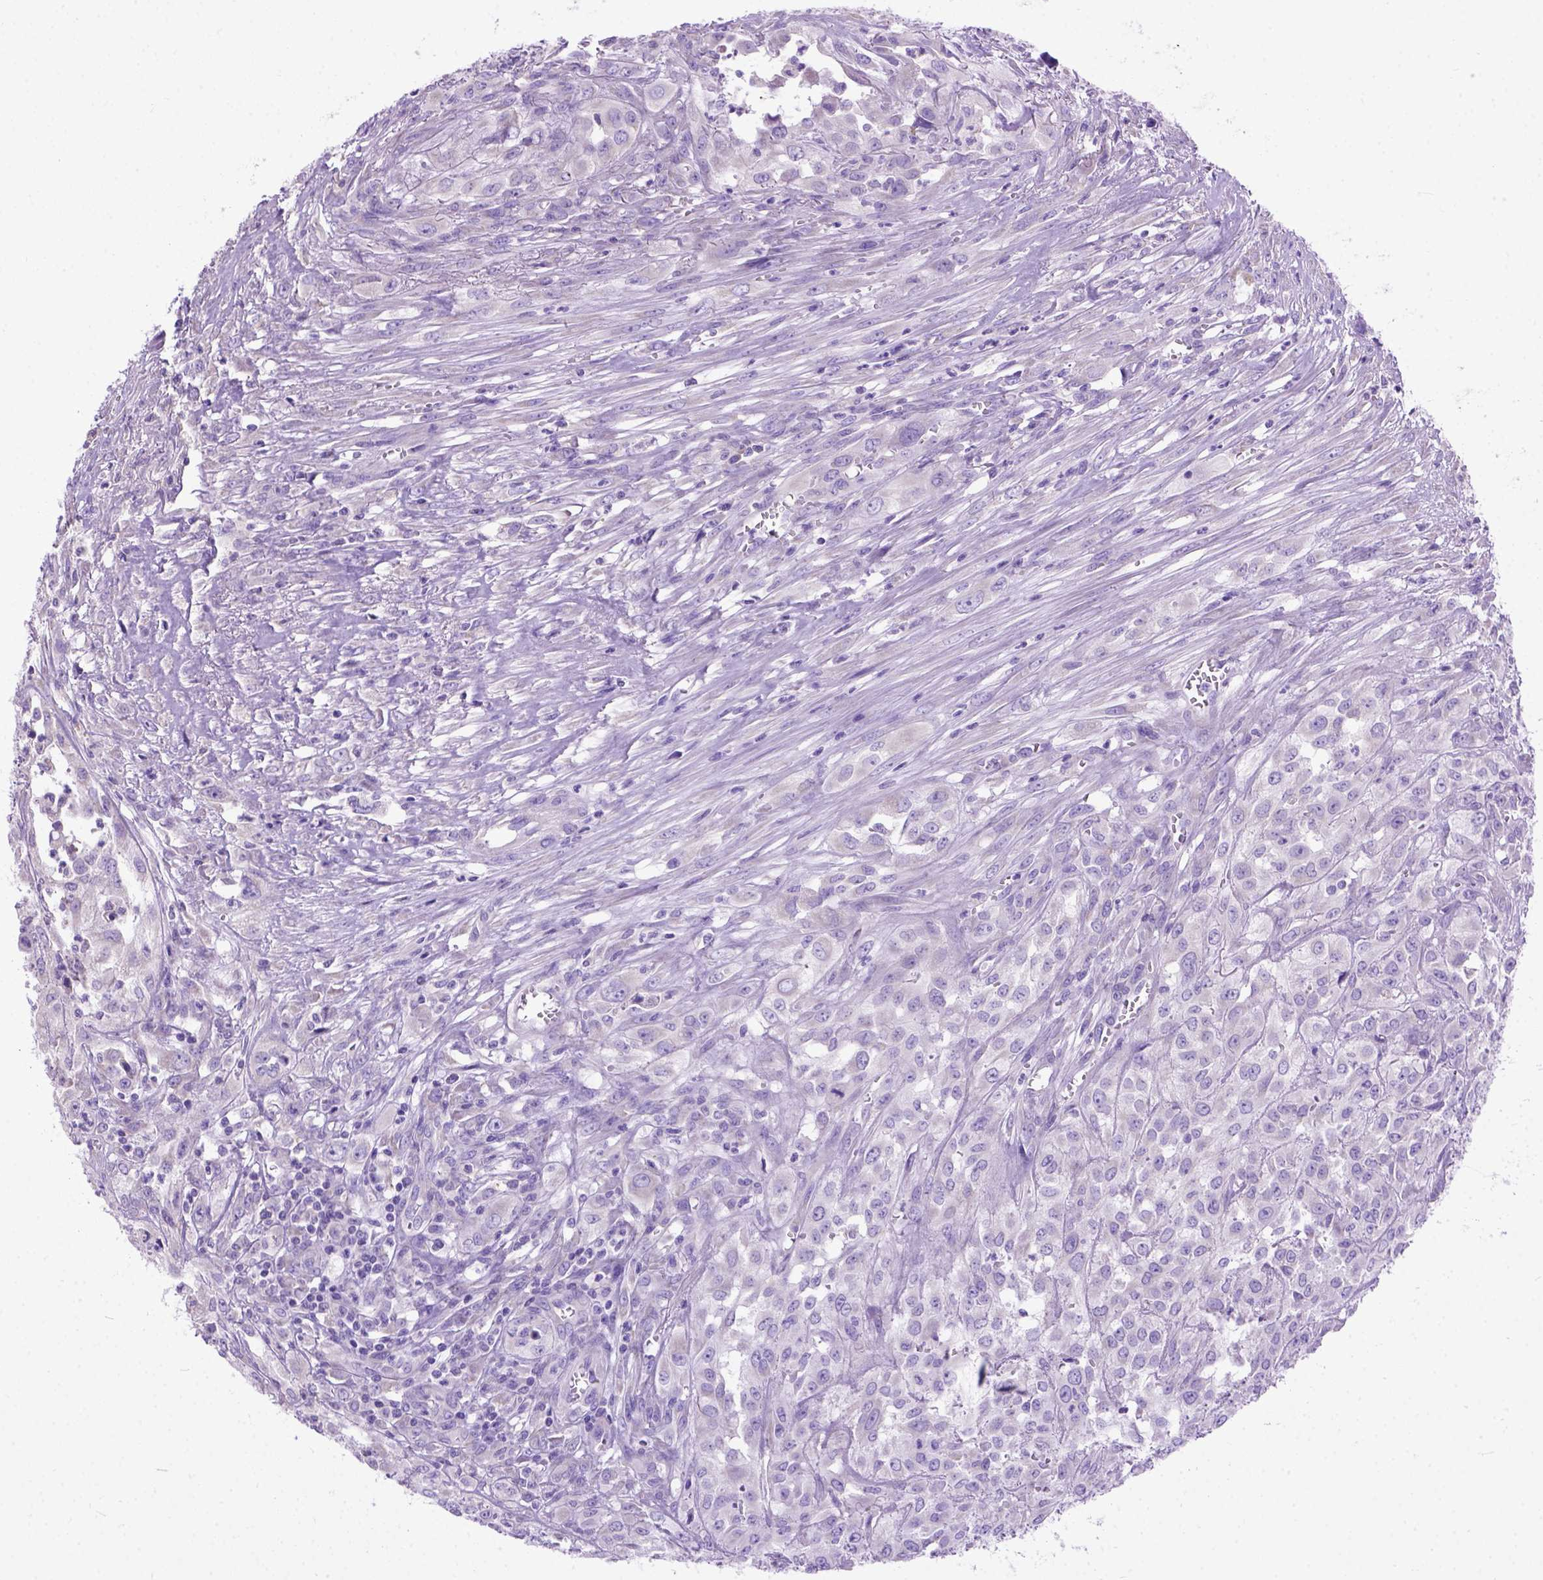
{"staining": {"intensity": "negative", "quantity": "none", "location": "none"}, "tissue": "urothelial cancer", "cell_type": "Tumor cells", "image_type": "cancer", "snomed": [{"axis": "morphology", "description": "Urothelial carcinoma, High grade"}, {"axis": "topography", "description": "Urinary bladder"}], "caption": "A photomicrograph of urothelial carcinoma (high-grade) stained for a protein reveals no brown staining in tumor cells. (Brightfield microscopy of DAB (3,3'-diaminobenzidine) immunohistochemistry at high magnification).", "gene": "ODAD3", "patient": {"sex": "male", "age": 67}}